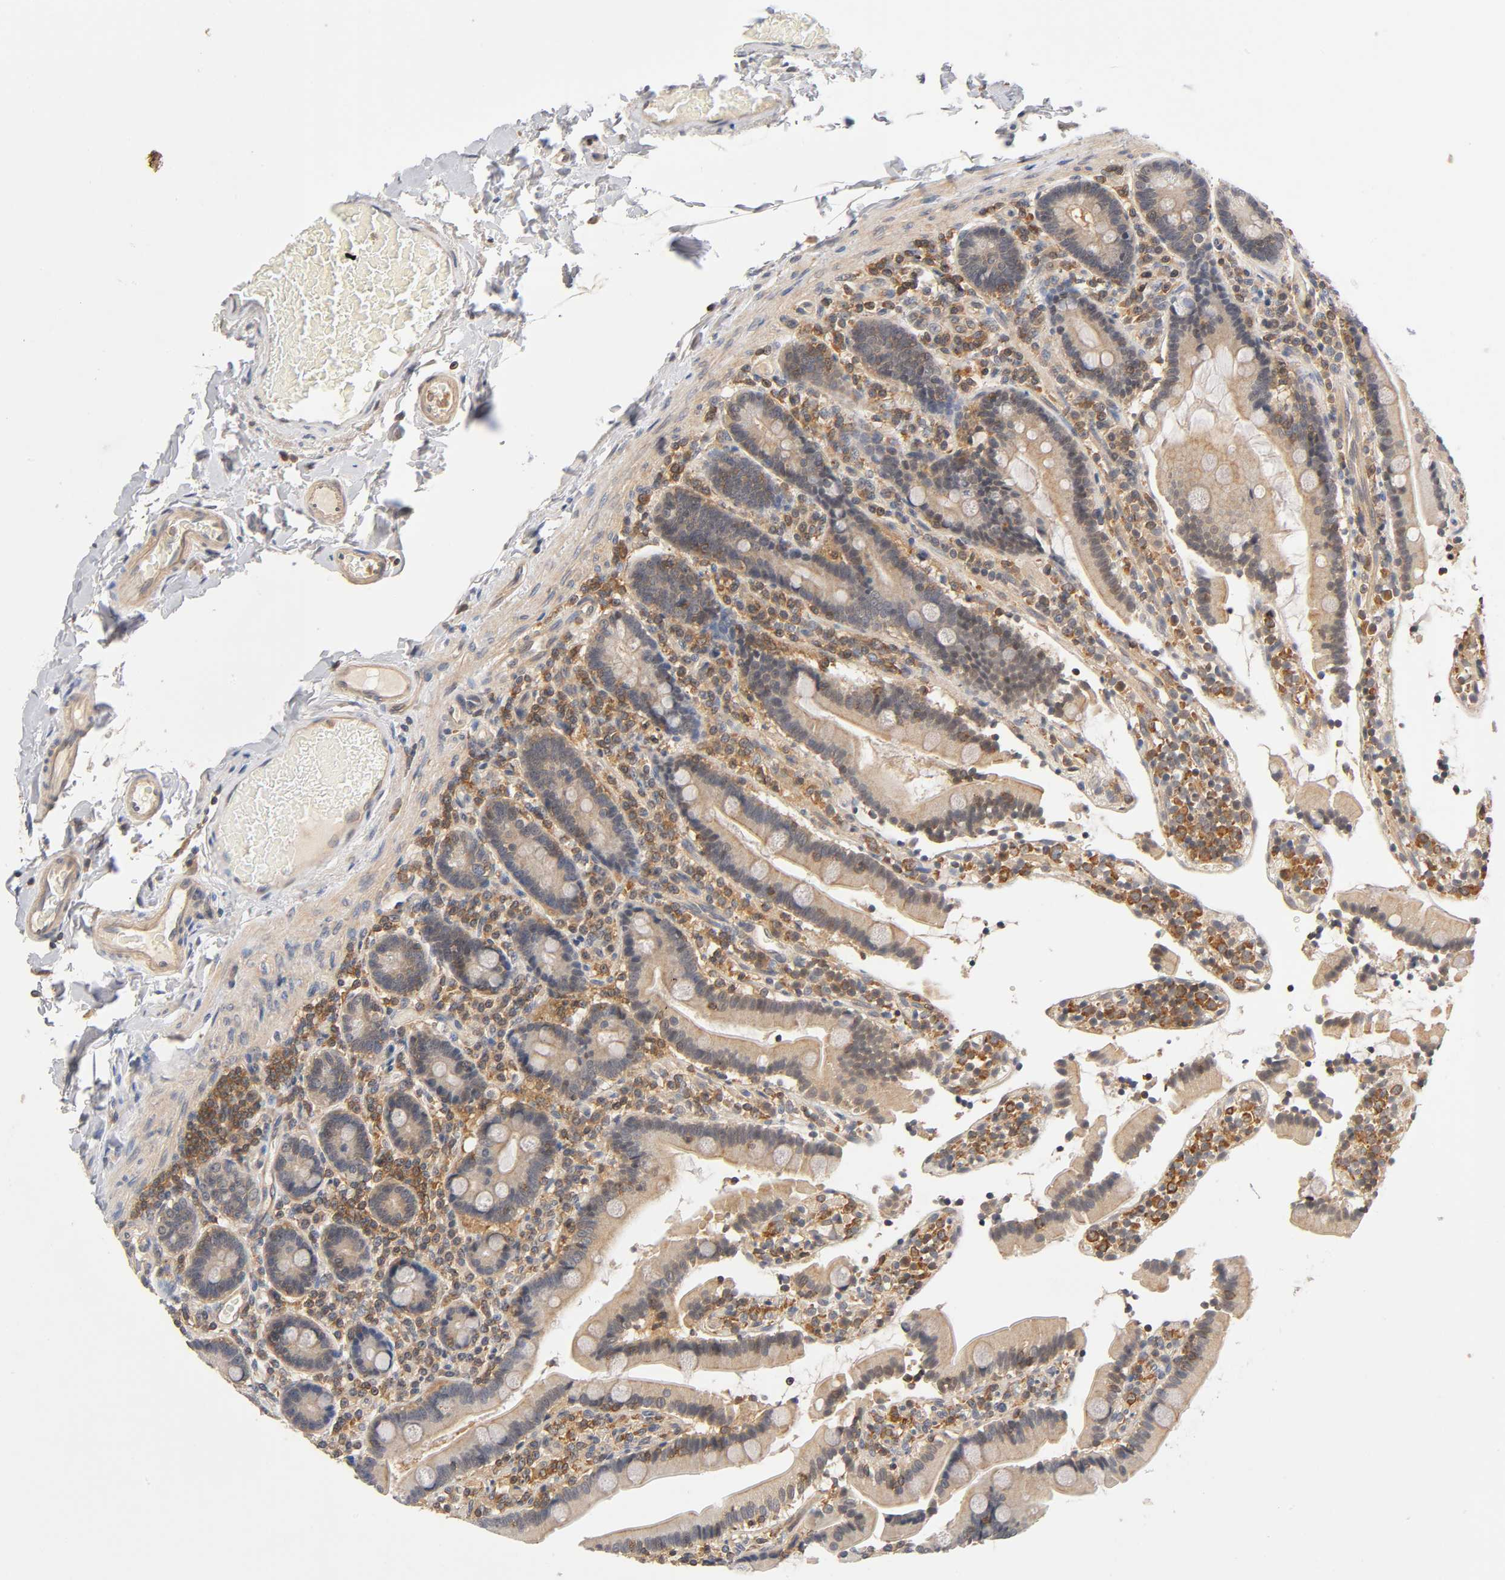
{"staining": {"intensity": "moderate", "quantity": ">75%", "location": "cytoplasmic/membranous"}, "tissue": "duodenum", "cell_type": "Glandular cells", "image_type": "normal", "snomed": [{"axis": "morphology", "description": "Normal tissue, NOS"}, {"axis": "topography", "description": "Duodenum"}], "caption": "Immunohistochemical staining of unremarkable duodenum exhibits moderate cytoplasmic/membranous protein staining in about >75% of glandular cells. The staining is performed using DAB (3,3'-diaminobenzidine) brown chromogen to label protein expression. The nuclei are counter-stained blue using hematoxylin.", "gene": "ACTR2", "patient": {"sex": "female", "age": 53}}